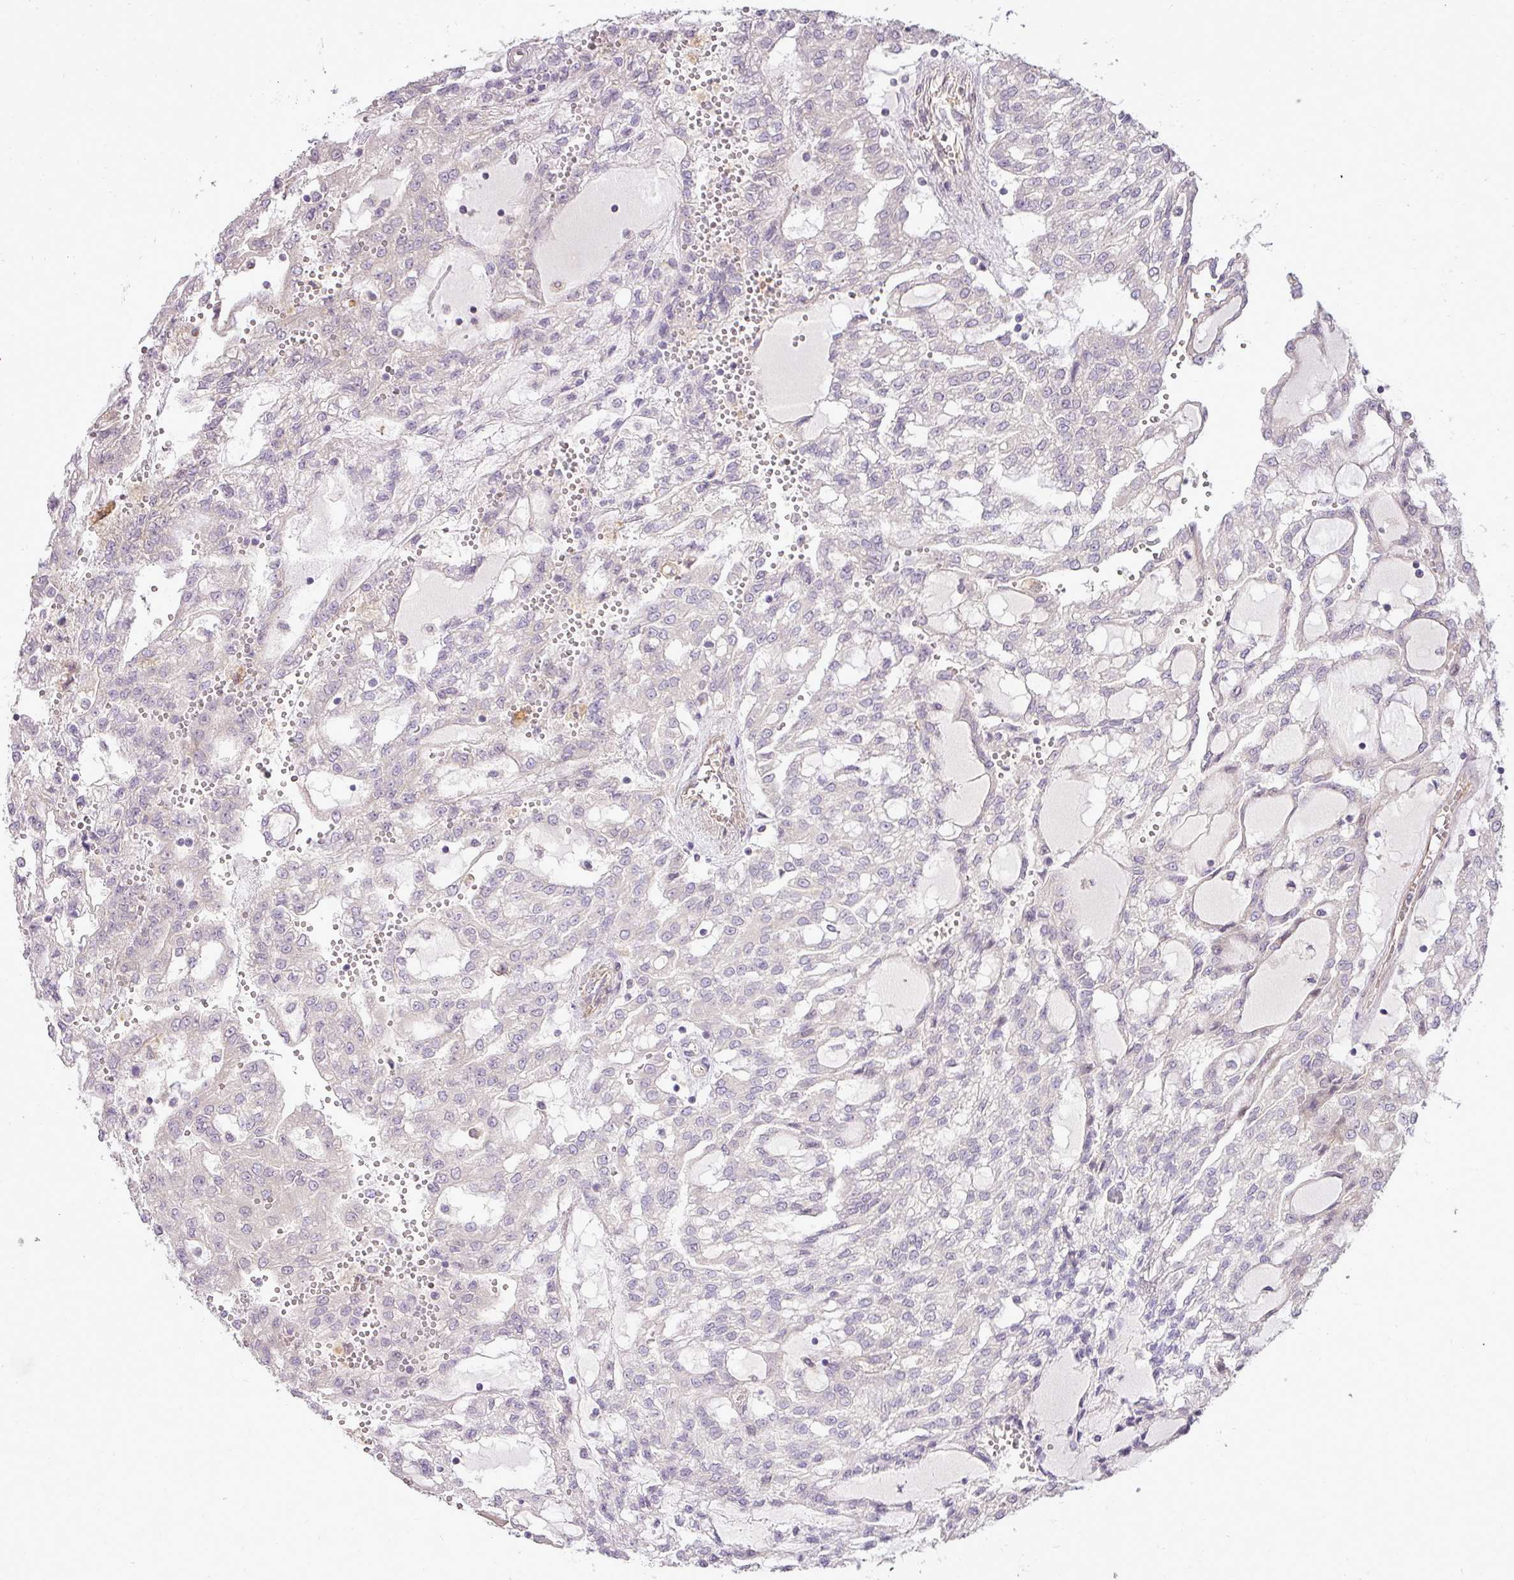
{"staining": {"intensity": "negative", "quantity": "none", "location": "none"}, "tissue": "renal cancer", "cell_type": "Tumor cells", "image_type": "cancer", "snomed": [{"axis": "morphology", "description": "Adenocarcinoma, NOS"}, {"axis": "topography", "description": "Kidney"}], "caption": "Renal adenocarcinoma was stained to show a protein in brown. There is no significant staining in tumor cells.", "gene": "PDRG1", "patient": {"sex": "male", "age": 63}}